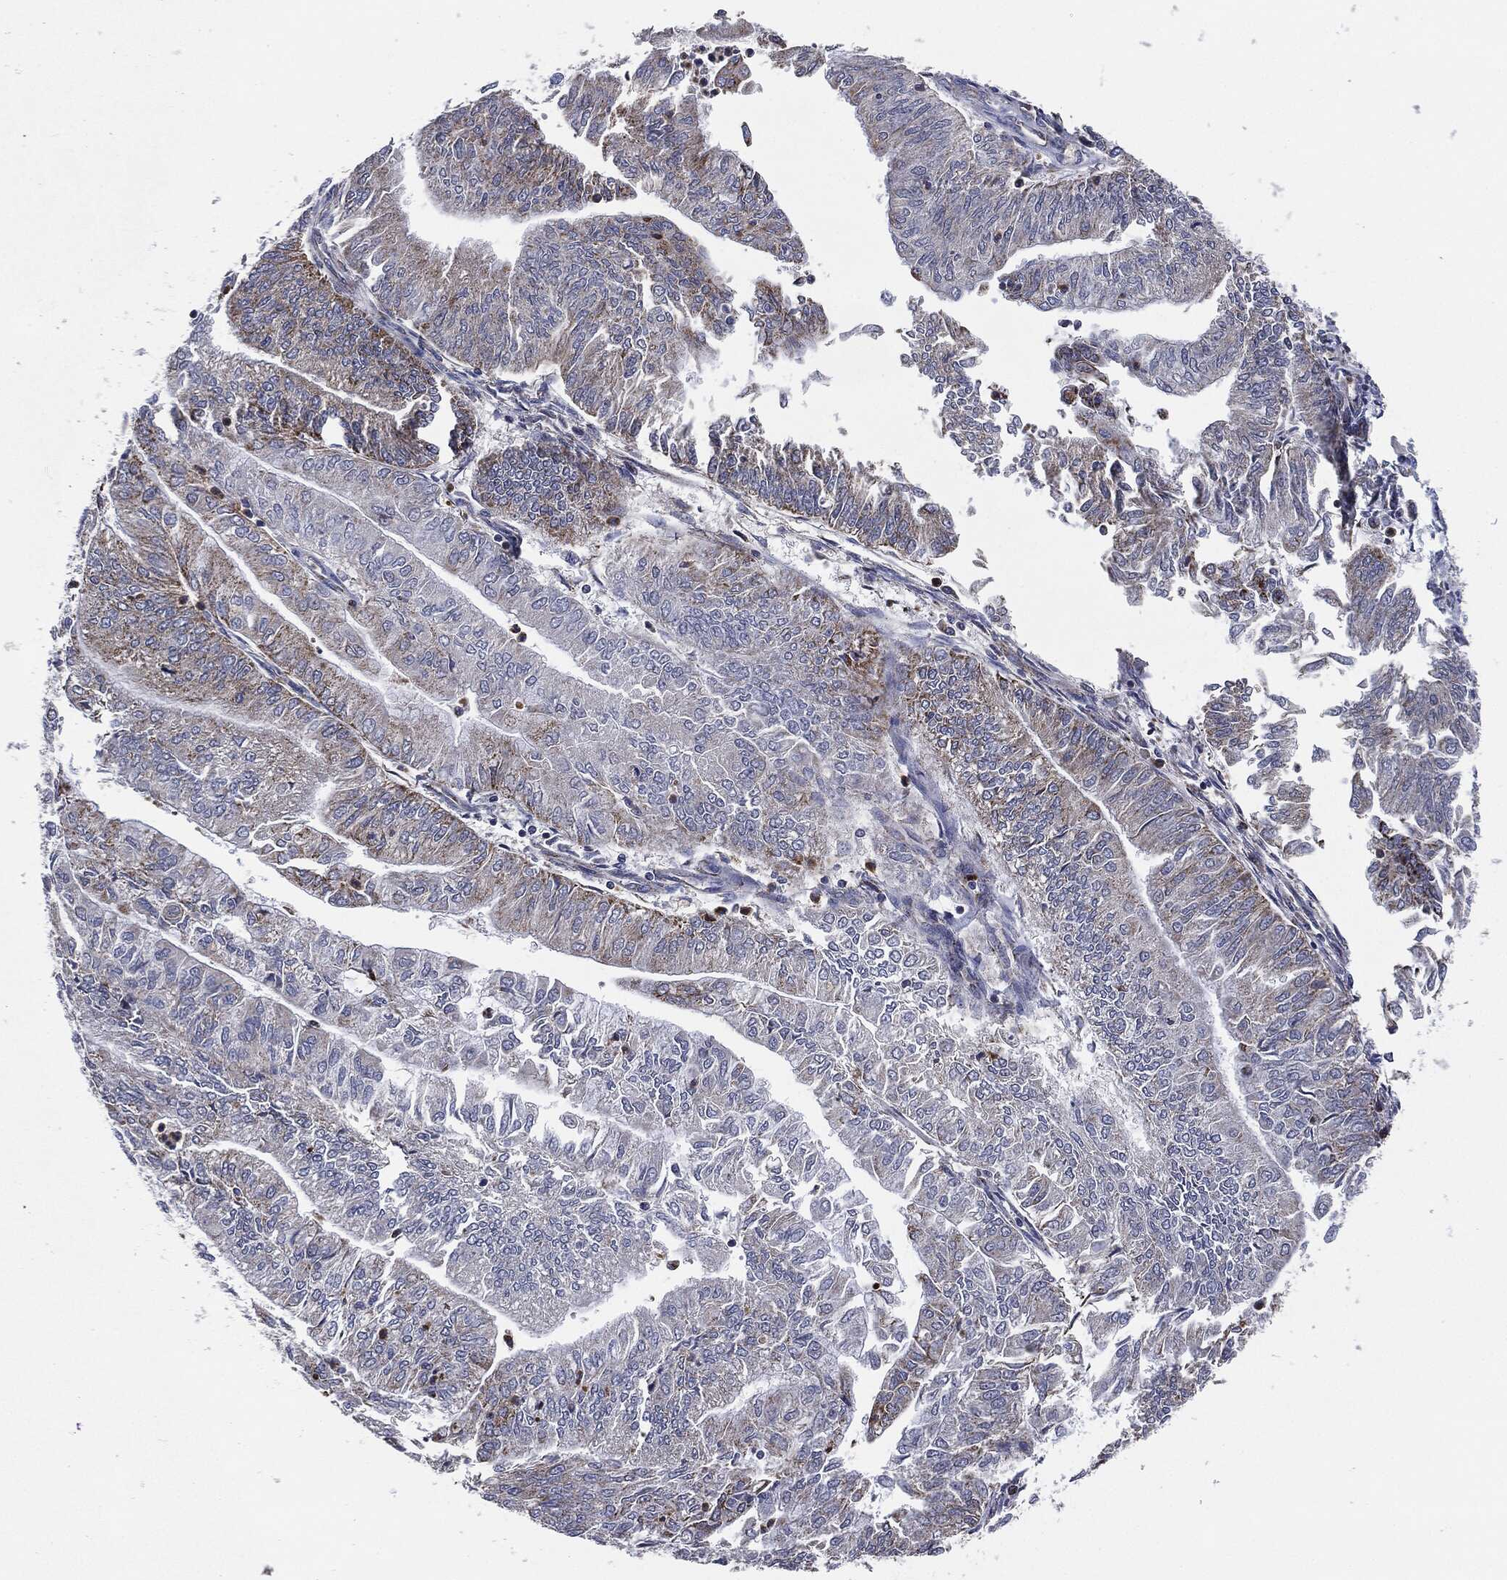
{"staining": {"intensity": "moderate", "quantity": "25%-75%", "location": "cytoplasmic/membranous"}, "tissue": "endometrial cancer", "cell_type": "Tumor cells", "image_type": "cancer", "snomed": [{"axis": "morphology", "description": "Adenocarcinoma, NOS"}, {"axis": "topography", "description": "Endometrium"}], "caption": "IHC of human endometrial adenocarcinoma displays medium levels of moderate cytoplasmic/membranous expression in about 25%-75% of tumor cells.", "gene": "NDUFV2", "patient": {"sex": "female", "age": 59}}